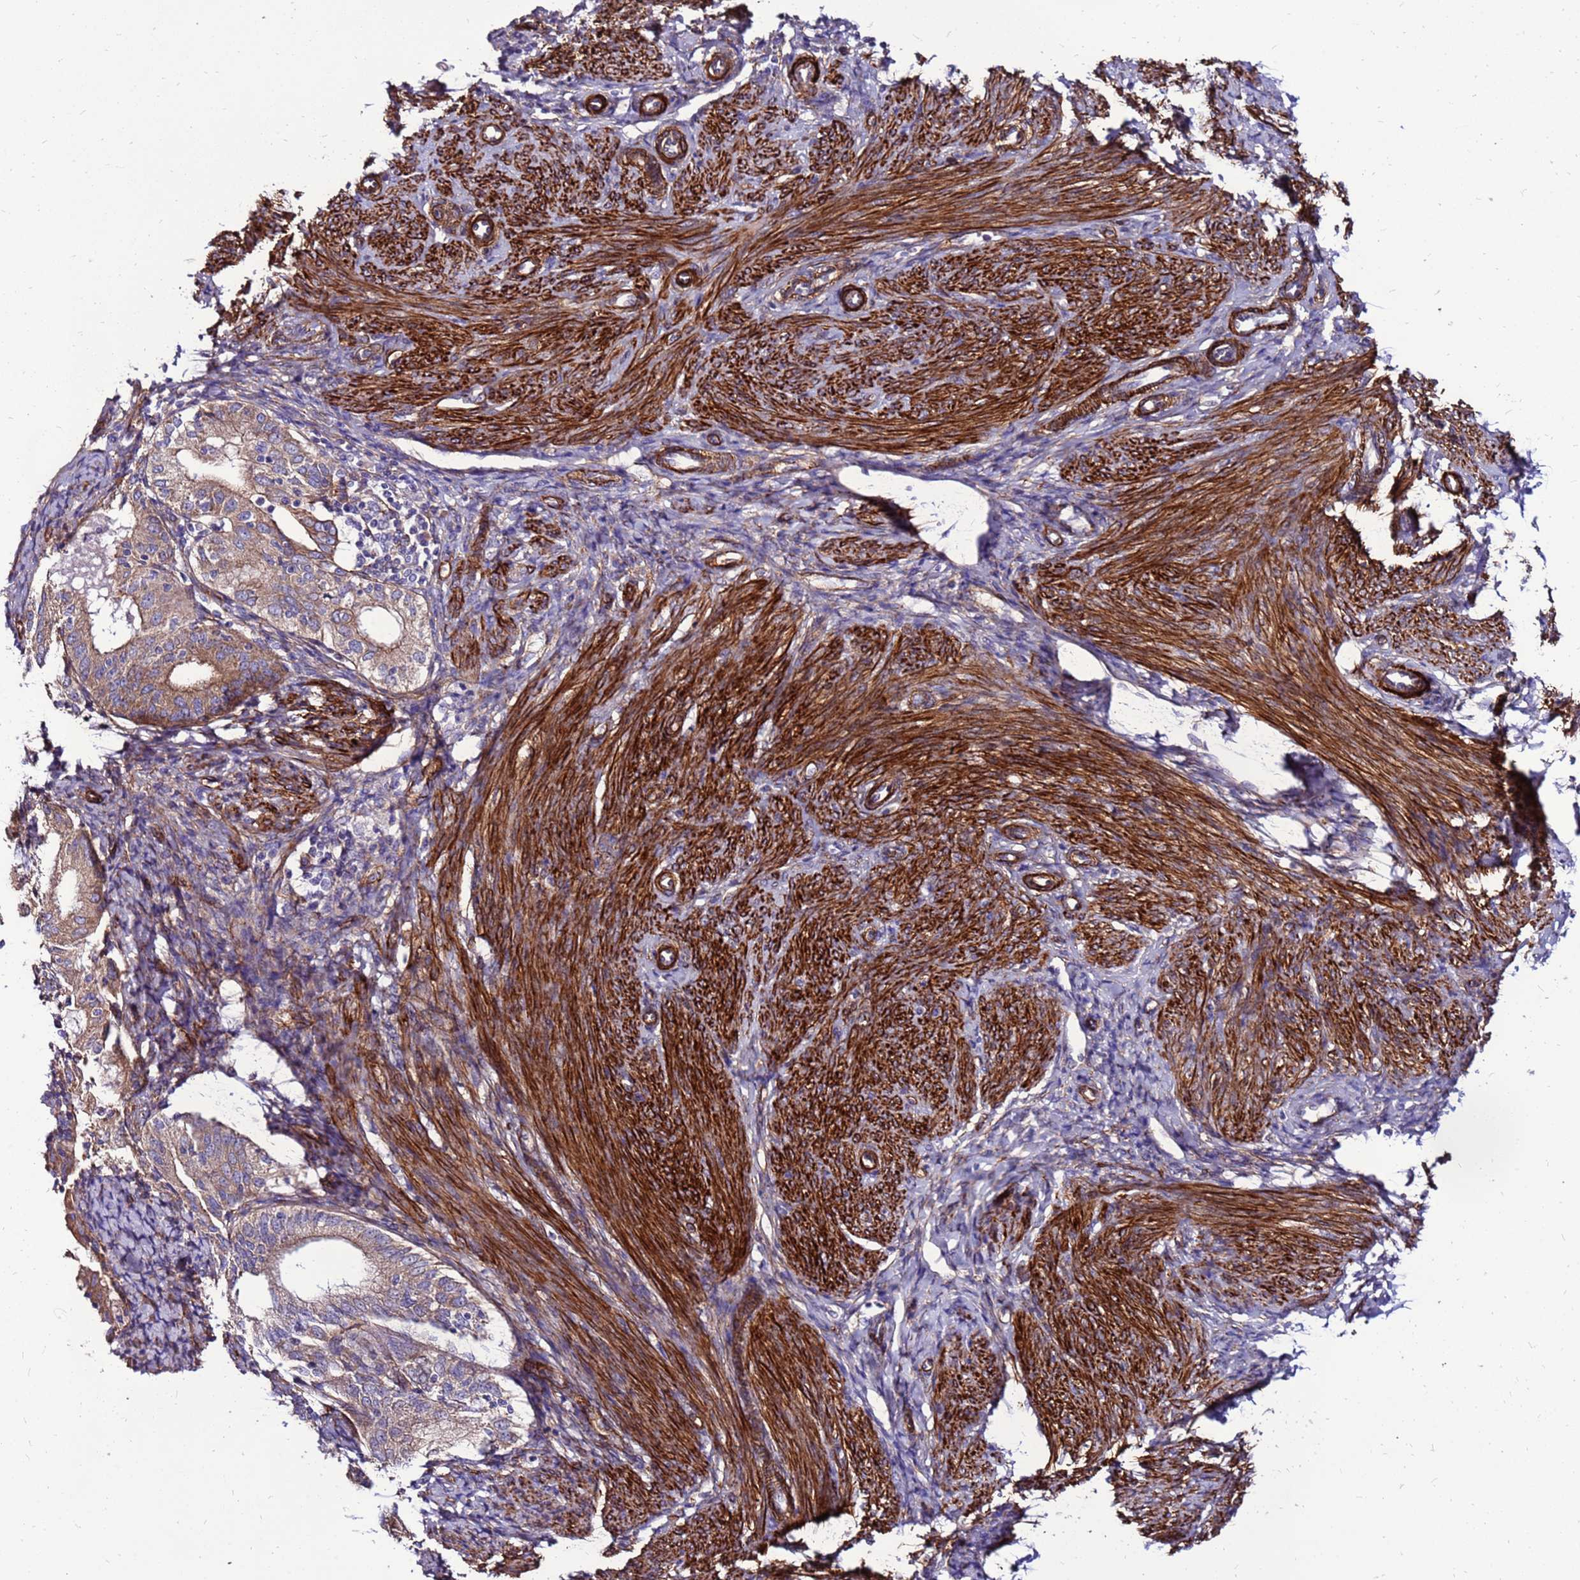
{"staining": {"intensity": "weak", "quantity": ">75%", "location": "cytoplasmic/membranous"}, "tissue": "endometrium", "cell_type": "Cells in endometrial stroma", "image_type": "normal", "snomed": [{"axis": "morphology", "description": "Normal tissue, NOS"}, {"axis": "topography", "description": "Endometrium"}], "caption": "Human endometrium stained for a protein (brown) reveals weak cytoplasmic/membranous positive positivity in approximately >75% of cells in endometrial stroma.", "gene": "EI24", "patient": {"sex": "female", "age": 72}}